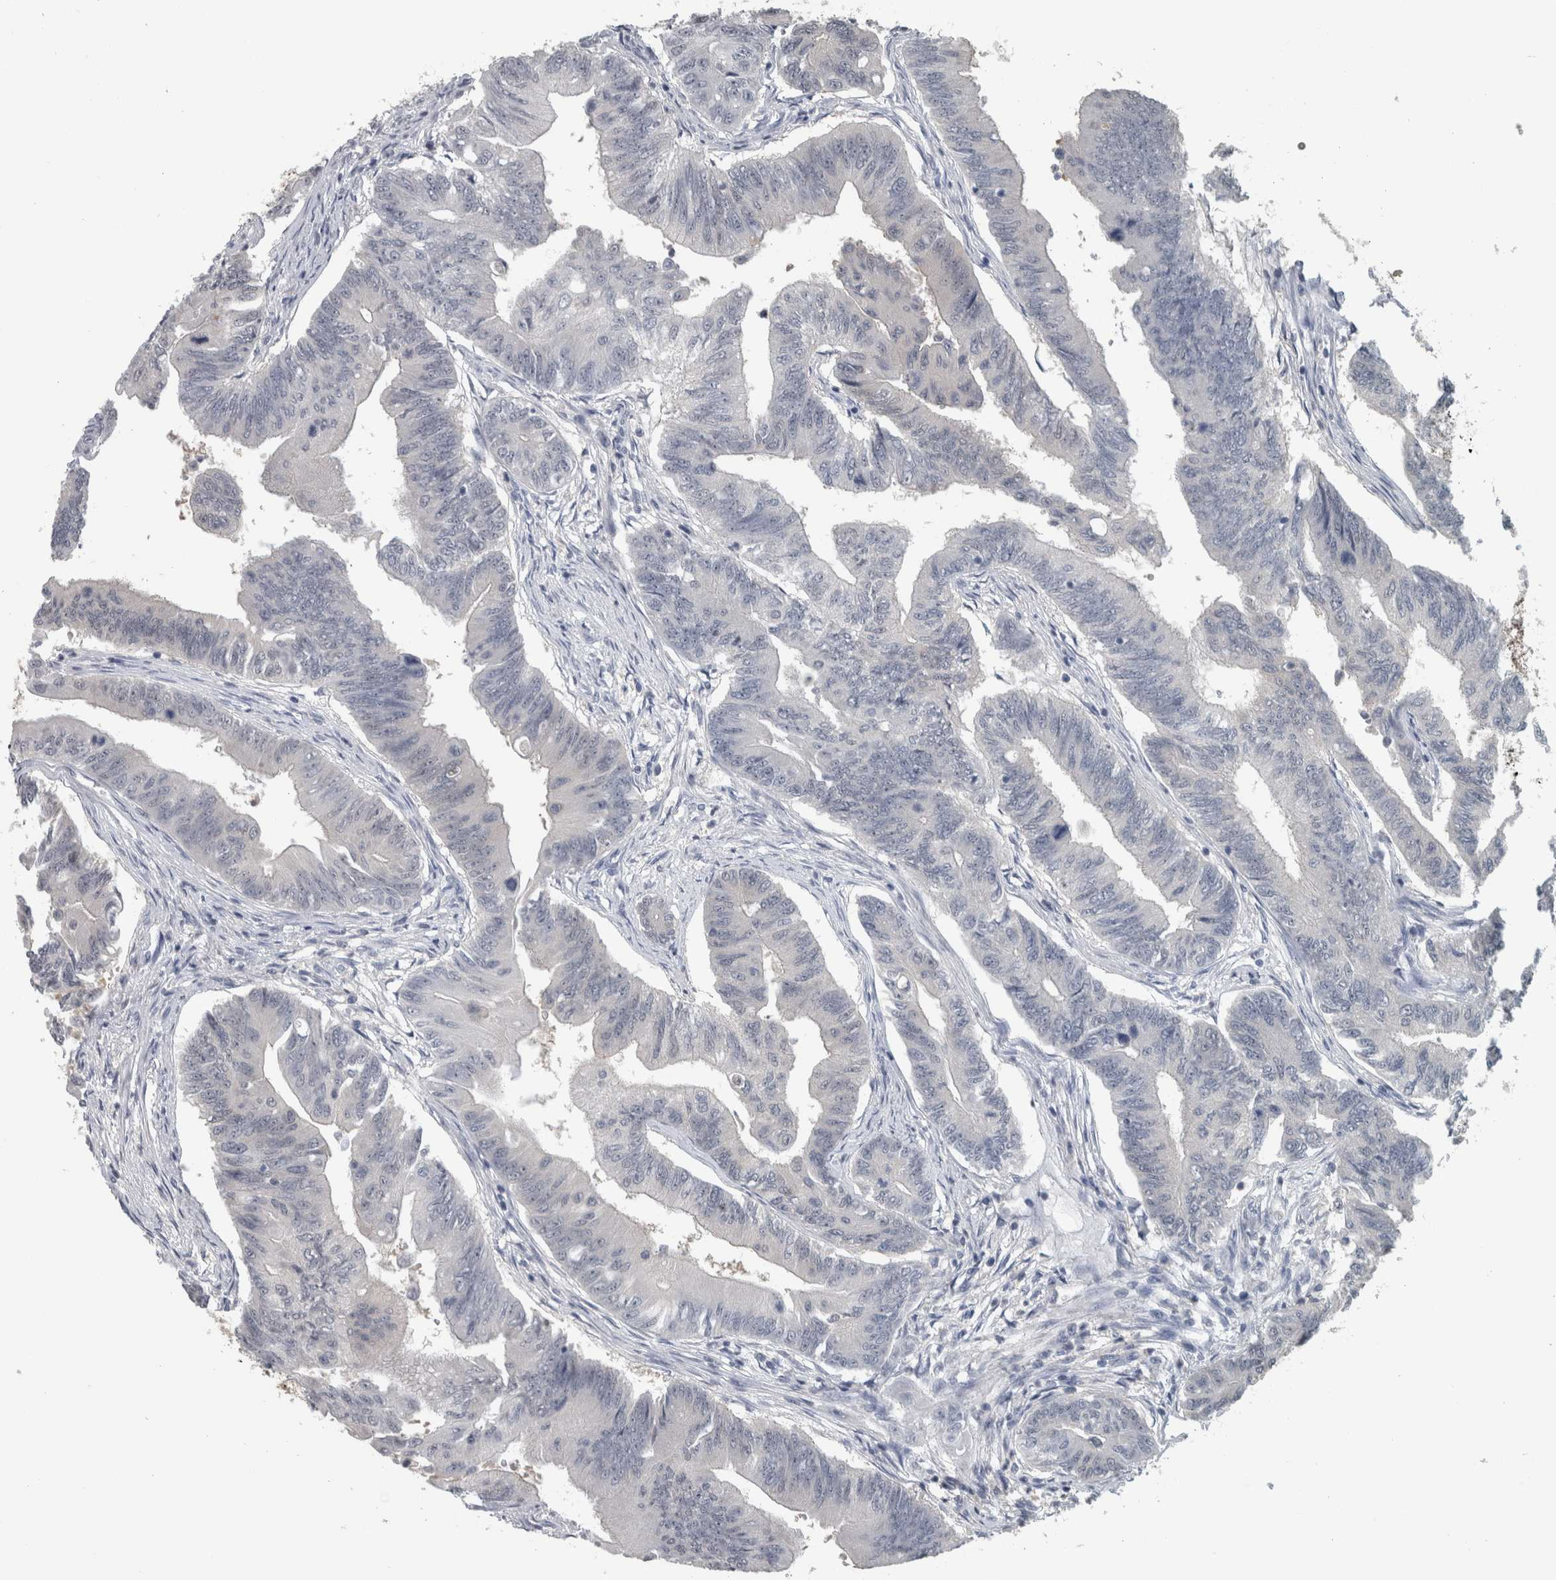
{"staining": {"intensity": "negative", "quantity": "none", "location": "none"}, "tissue": "colorectal cancer", "cell_type": "Tumor cells", "image_type": "cancer", "snomed": [{"axis": "morphology", "description": "Adenoma, NOS"}, {"axis": "morphology", "description": "Adenocarcinoma, NOS"}, {"axis": "topography", "description": "Colon"}], "caption": "High power microscopy photomicrograph of an immunohistochemistry (IHC) photomicrograph of colorectal cancer (adenoma), revealing no significant expression in tumor cells.", "gene": "NAPRT", "patient": {"sex": "male", "age": 79}}